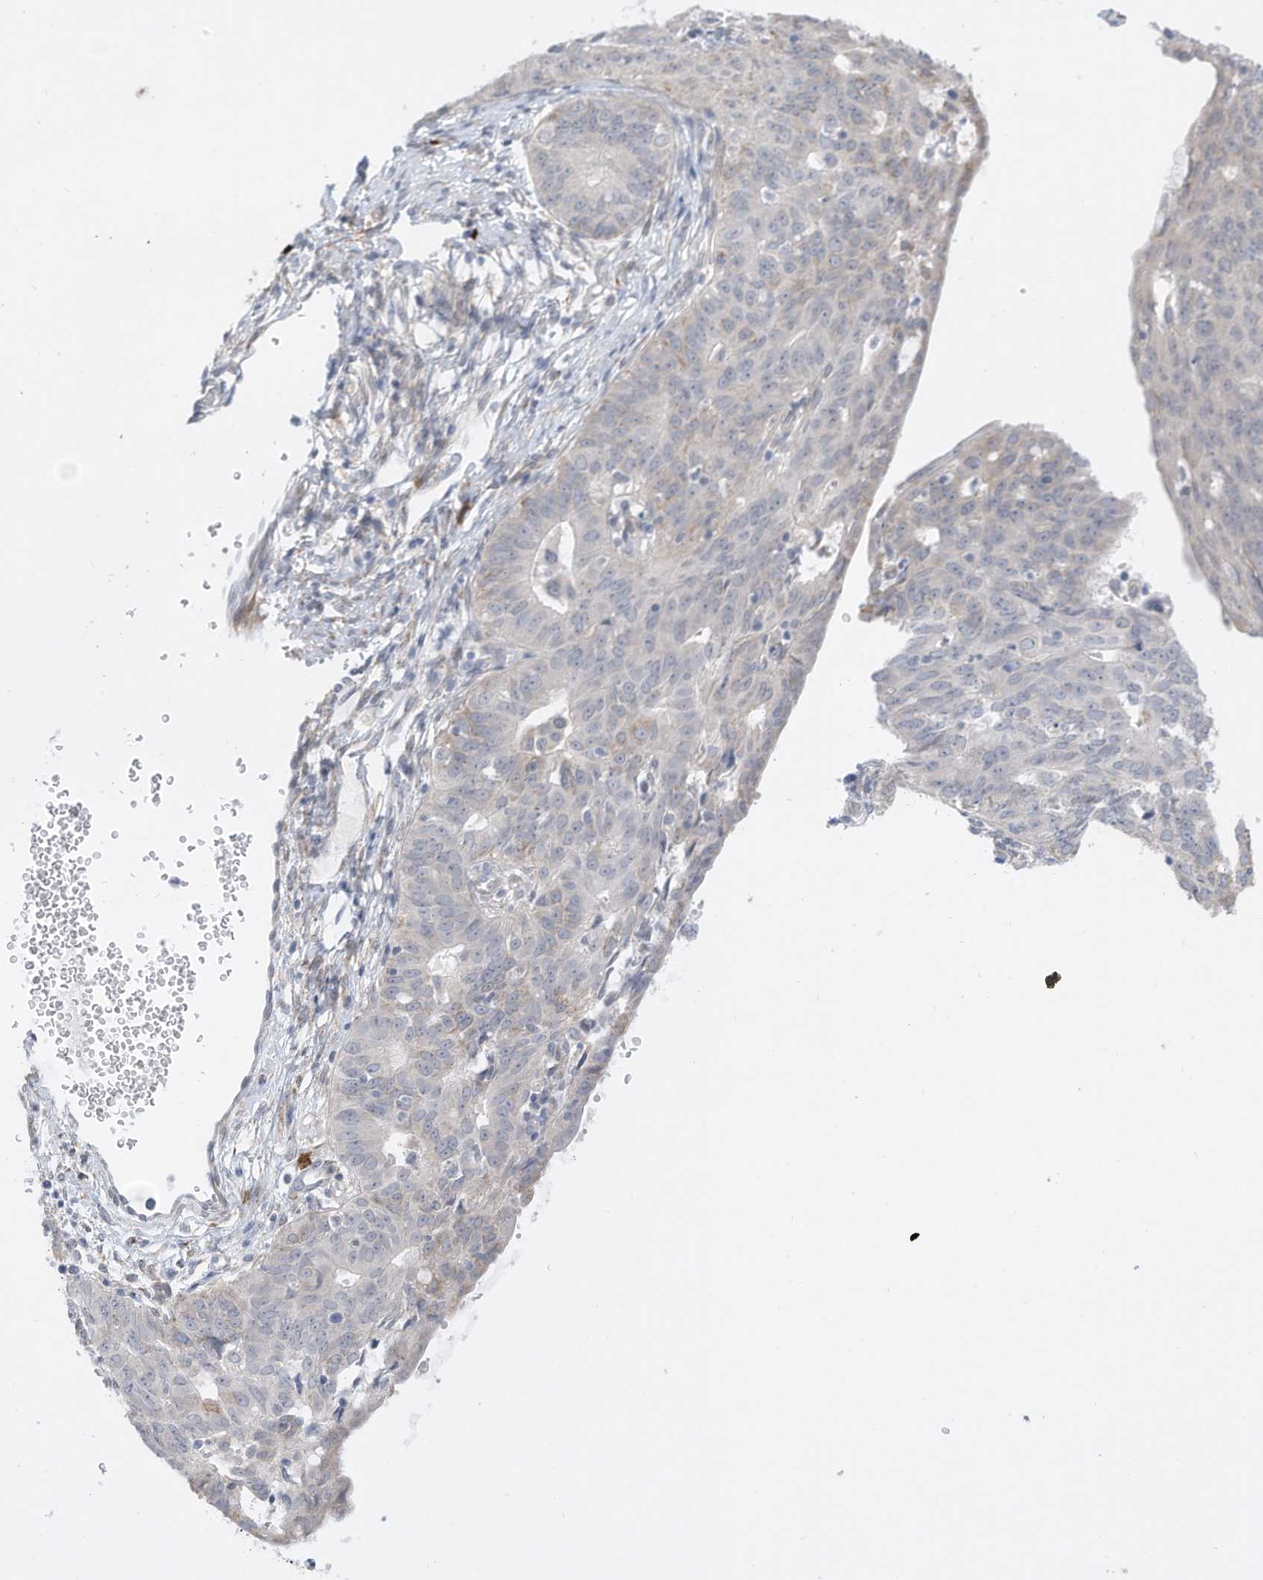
{"staining": {"intensity": "negative", "quantity": "none", "location": "none"}, "tissue": "endometrial cancer", "cell_type": "Tumor cells", "image_type": "cancer", "snomed": [{"axis": "morphology", "description": "Adenocarcinoma, NOS"}, {"axis": "topography", "description": "Endometrium"}], "caption": "Tumor cells show no significant protein positivity in adenocarcinoma (endometrial).", "gene": "ZNF292", "patient": {"sex": "female", "age": 32}}